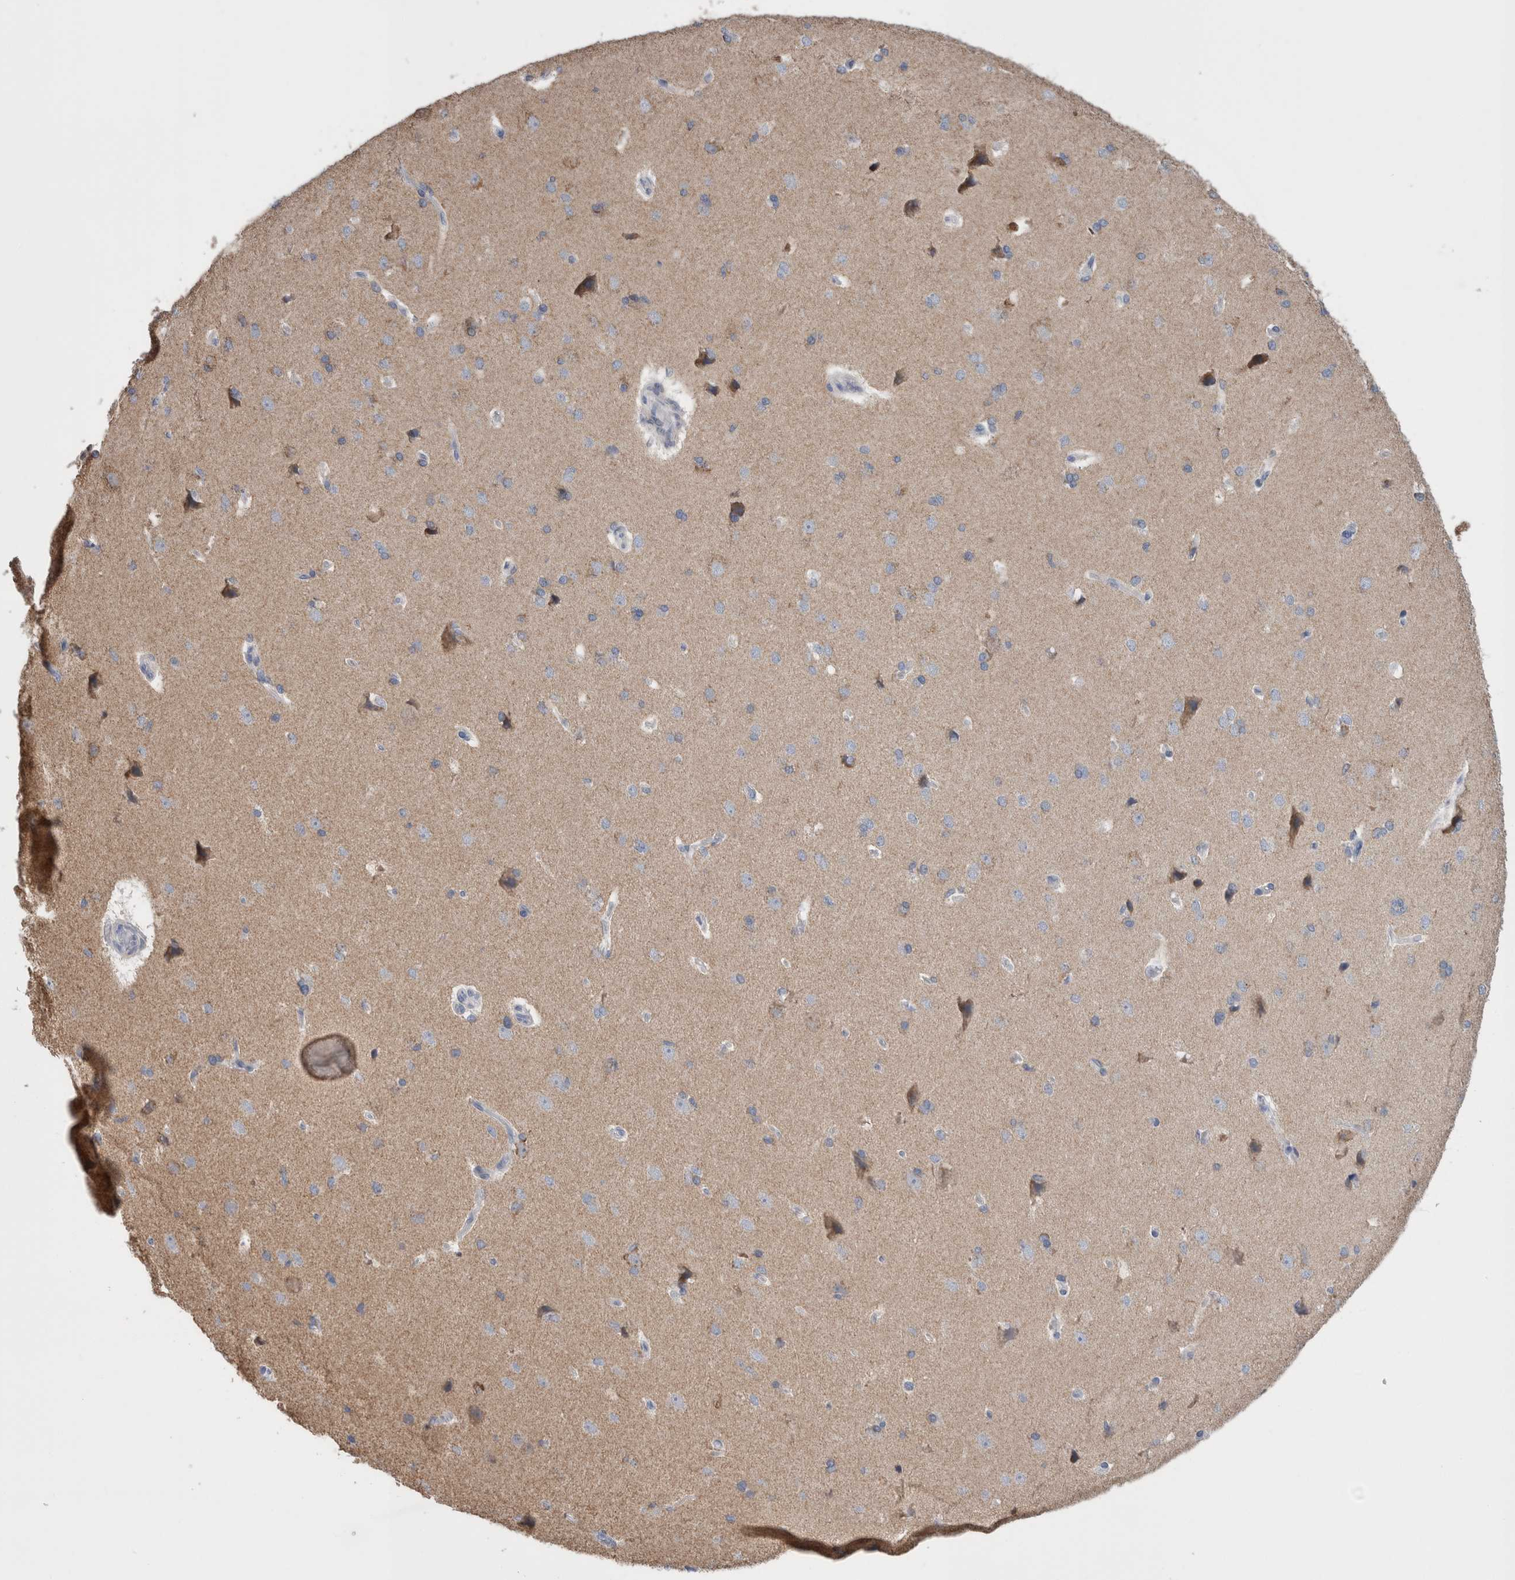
{"staining": {"intensity": "negative", "quantity": "none", "location": "none"}, "tissue": "cerebral cortex", "cell_type": "Endothelial cells", "image_type": "normal", "snomed": [{"axis": "morphology", "description": "Normal tissue, NOS"}, {"axis": "topography", "description": "Cerebral cortex"}], "caption": "Protein analysis of benign cerebral cortex reveals no significant expression in endothelial cells. (DAB (3,3'-diaminobenzidine) IHC, high magnification).", "gene": "GDAP1", "patient": {"sex": "male", "age": 62}}